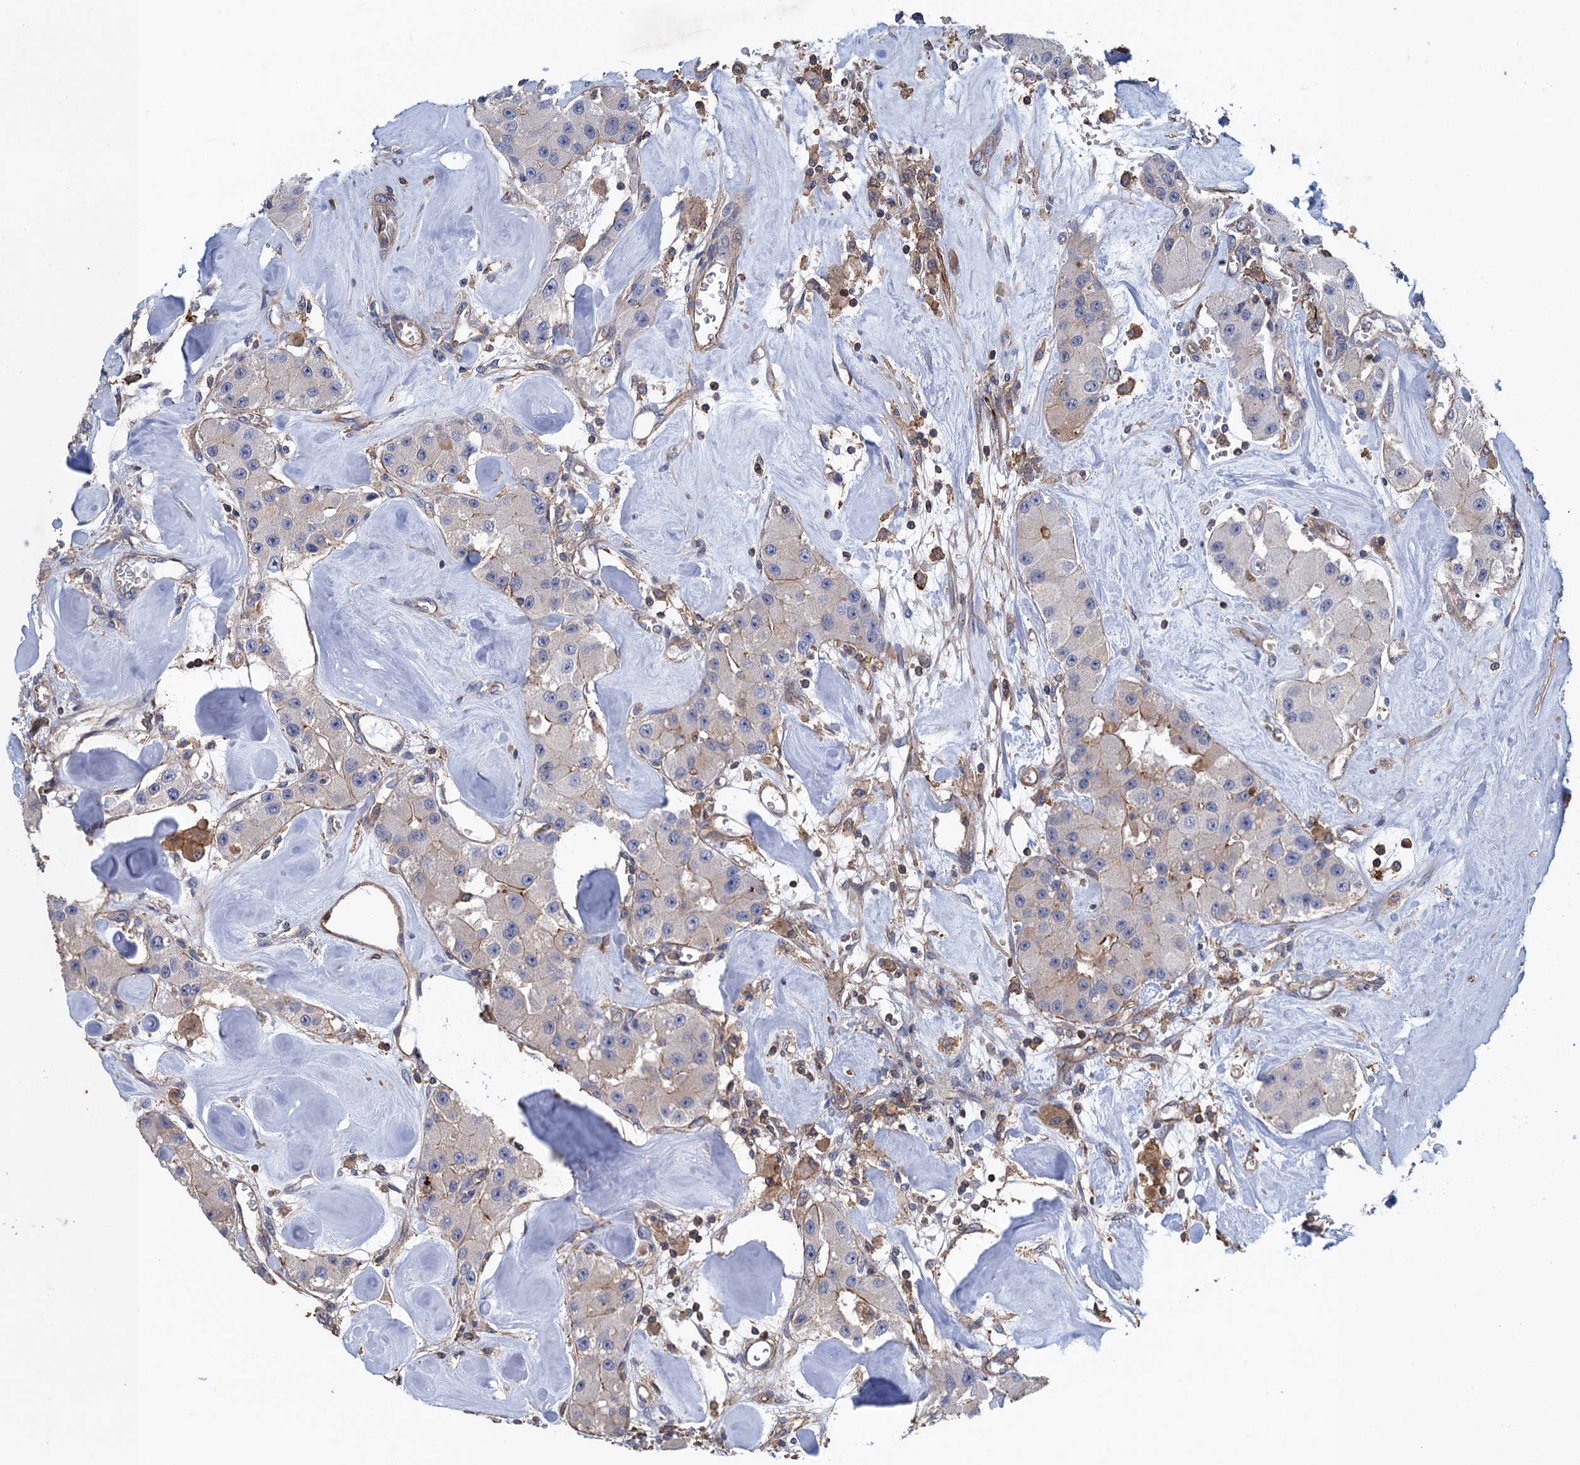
{"staining": {"intensity": "weak", "quantity": "25%-75%", "location": "cytoplasmic/membranous"}, "tissue": "carcinoid", "cell_type": "Tumor cells", "image_type": "cancer", "snomed": [{"axis": "morphology", "description": "Carcinoid, malignant, NOS"}, {"axis": "topography", "description": "Pancreas"}], "caption": "Immunohistochemistry staining of carcinoid (malignant), which displays low levels of weak cytoplasmic/membranous staining in approximately 25%-75% of tumor cells indicating weak cytoplasmic/membranous protein staining. The staining was performed using DAB (brown) for protein detection and nuclei were counterstained in hematoxylin (blue).", "gene": "PROSER2", "patient": {"sex": "male", "age": 41}}